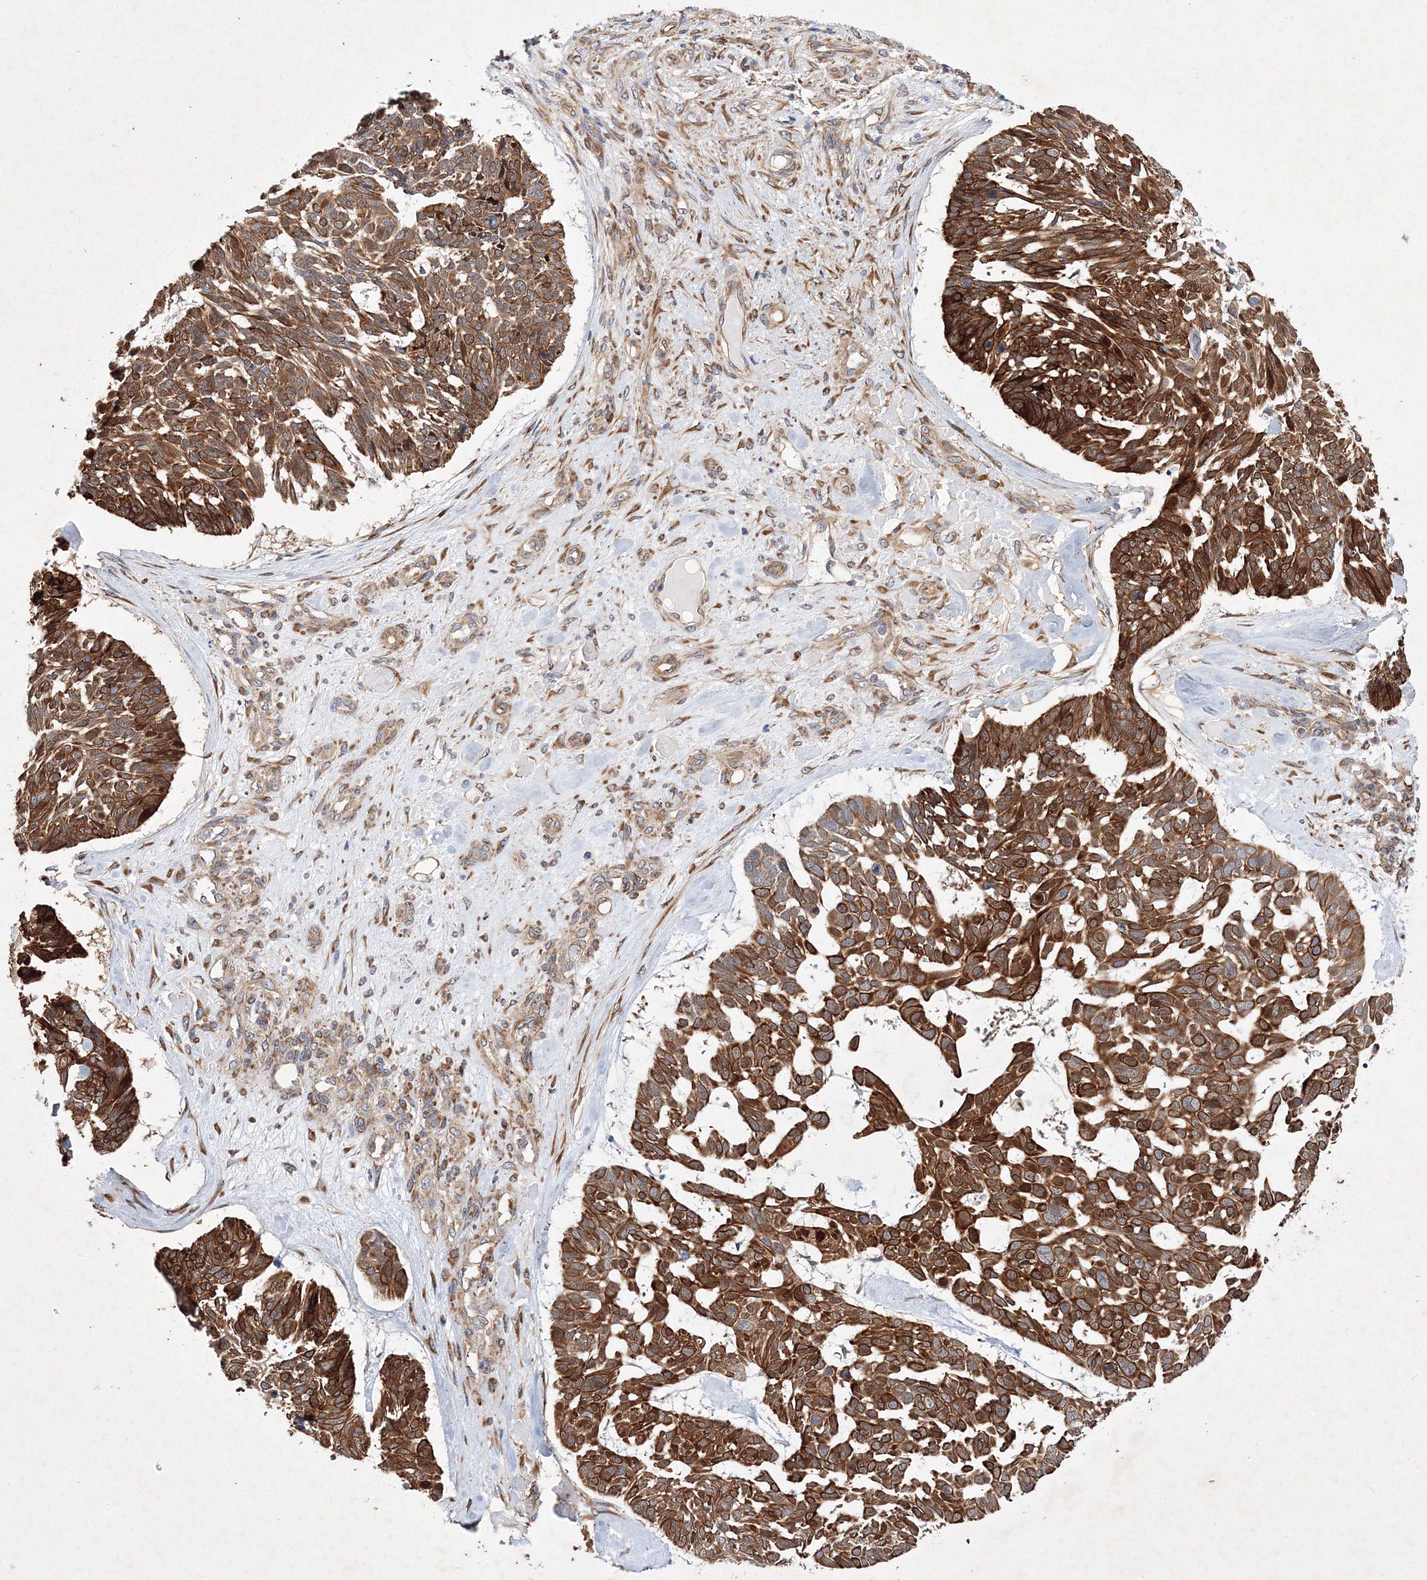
{"staining": {"intensity": "strong", "quantity": ">75%", "location": "cytoplasmic/membranous"}, "tissue": "skin cancer", "cell_type": "Tumor cells", "image_type": "cancer", "snomed": [{"axis": "morphology", "description": "Basal cell carcinoma"}, {"axis": "topography", "description": "Skin"}], "caption": "A micrograph of basal cell carcinoma (skin) stained for a protein demonstrates strong cytoplasmic/membranous brown staining in tumor cells. (DAB IHC, brown staining for protein, blue staining for nuclei).", "gene": "SNX18", "patient": {"sex": "male", "age": 88}}